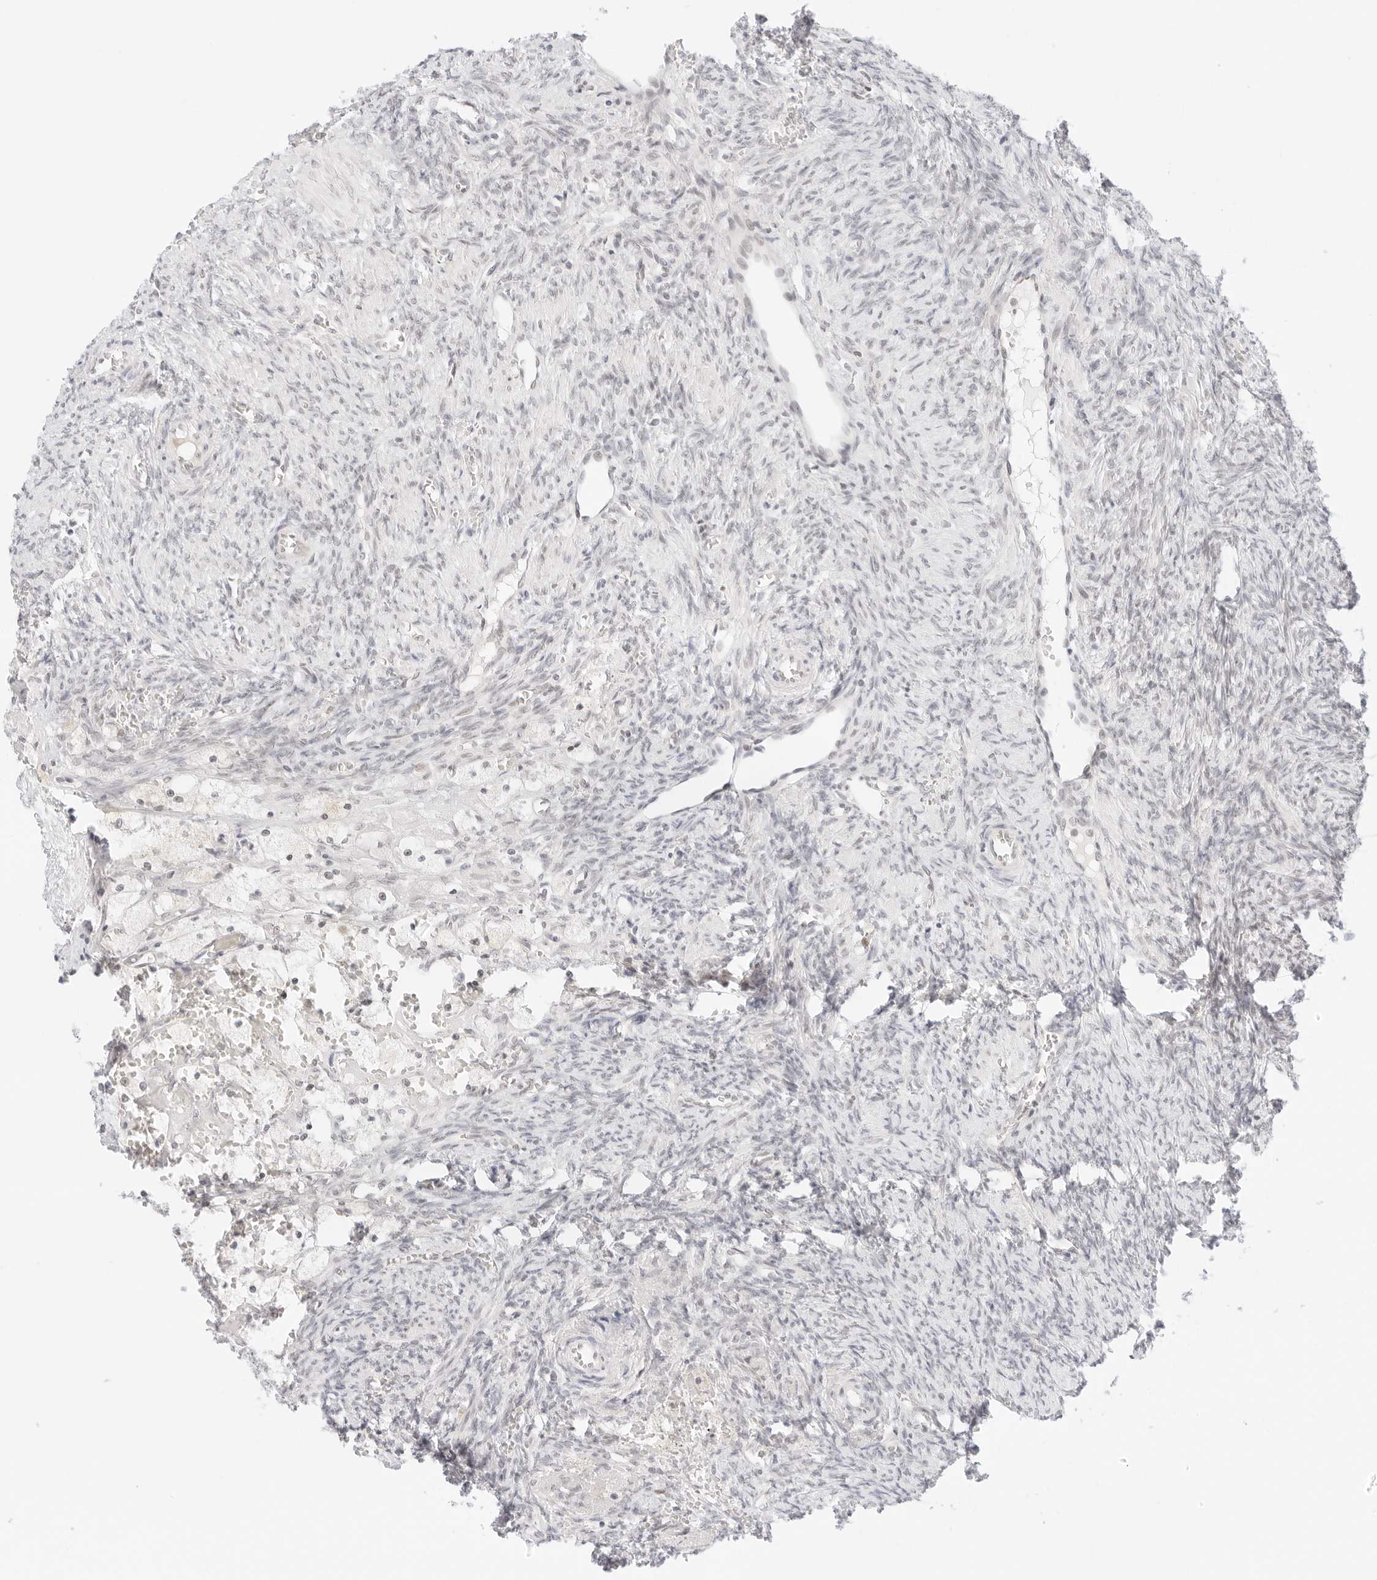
{"staining": {"intensity": "negative", "quantity": "none", "location": "none"}, "tissue": "ovary", "cell_type": "Ovarian stroma cells", "image_type": "normal", "snomed": [{"axis": "morphology", "description": "Normal tissue, NOS"}, {"axis": "topography", "description": "Ovary"}], "caption": "Benign ovary was stained to show a protein in brown. There is no significant expression in ovarian stroma cells. Brightfield microscopy of immunohistochemistry (IHC) stained with DAB (brown) and hematoxylin (blue), captured at high magnification.", "gene": "POLR3C", "patient": {"sex": "female", "age": 41}}